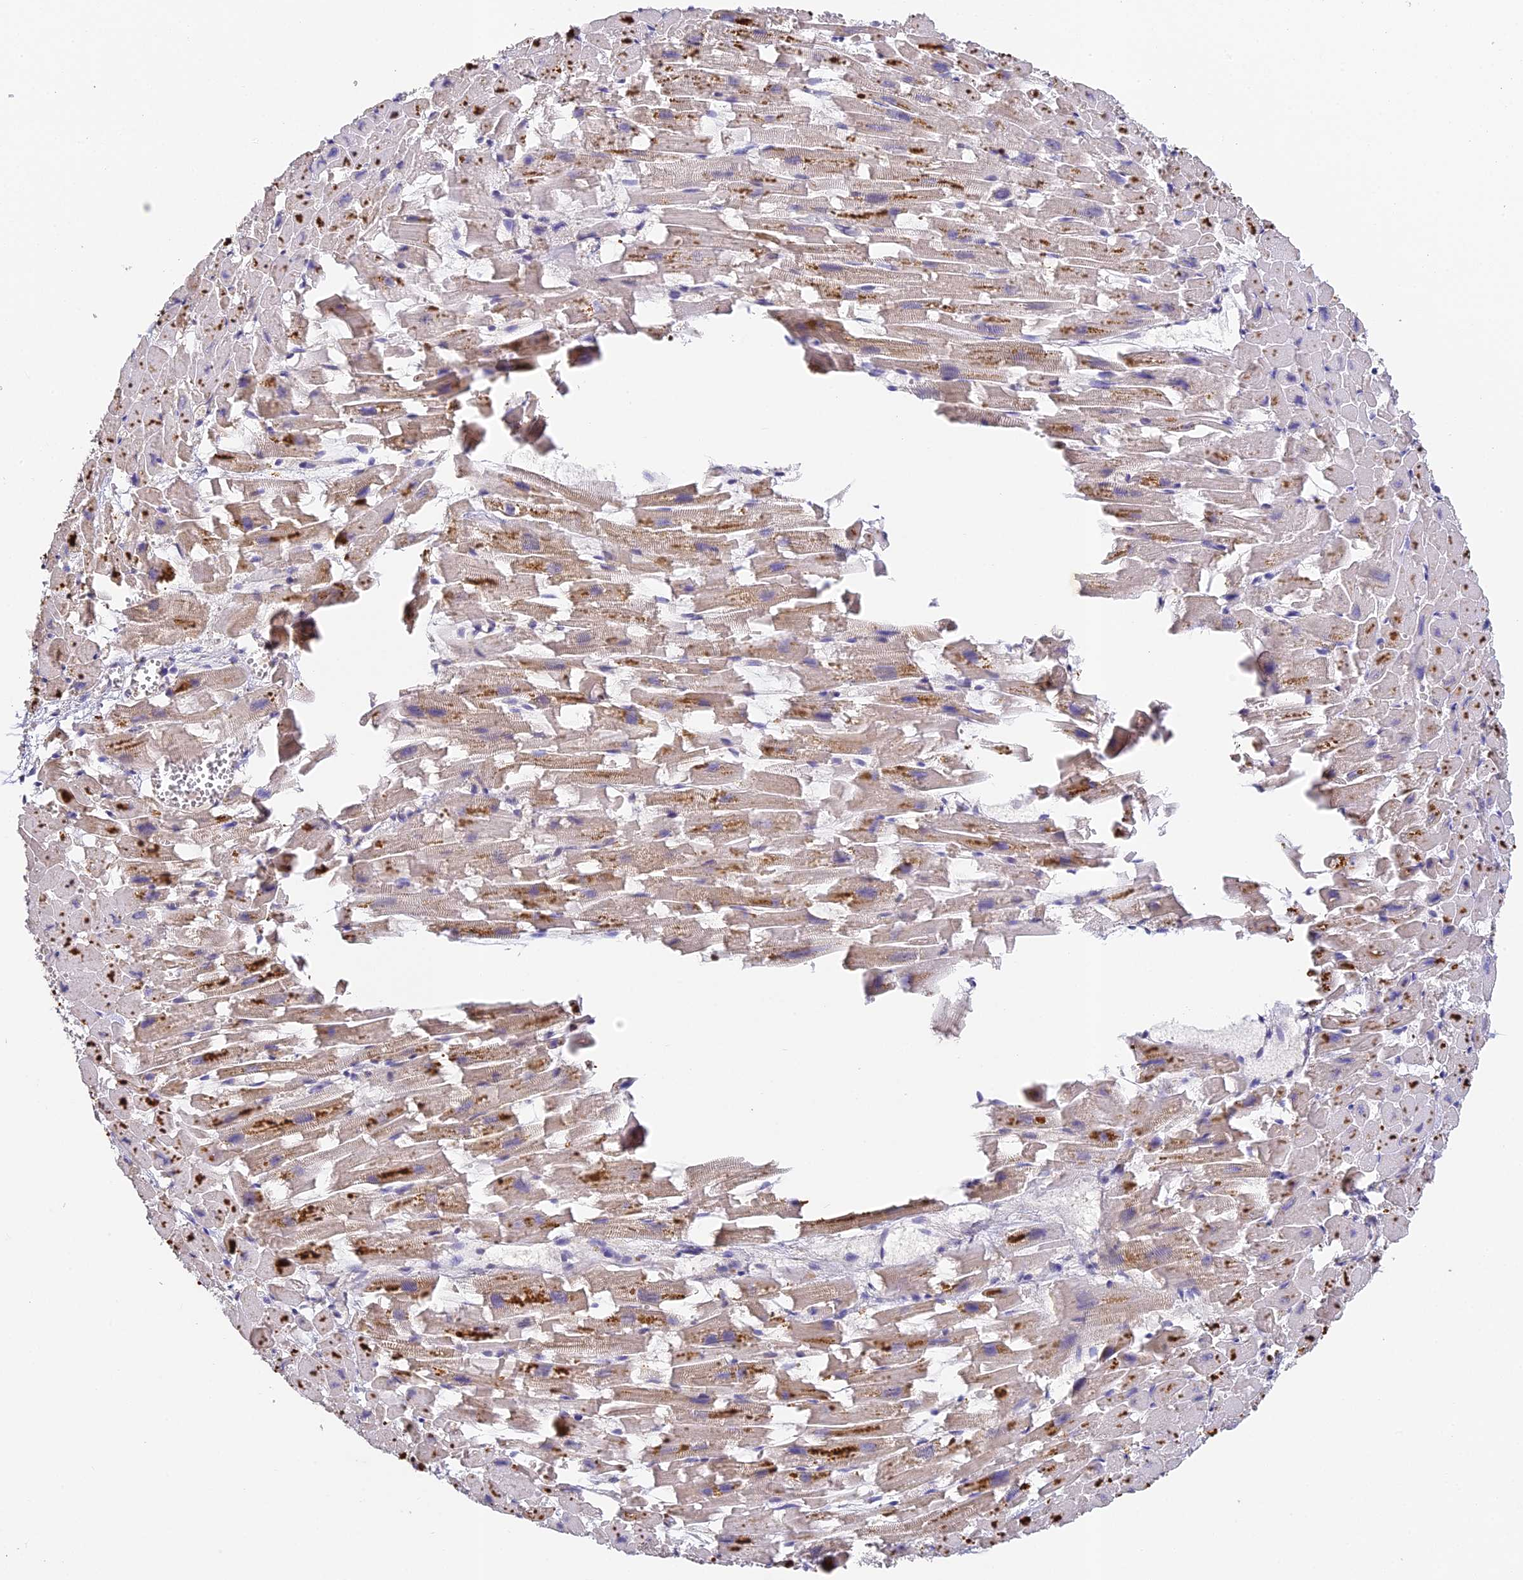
{"staining": {"intensity": "strong", "quantity": "25%-75%", "location": "cytoplasmic/membranous"}, "tissue": "heart muscle", "cell_type": "Cardiomyocytes", "image_type": "normal", "snomed": [{"axis": "morphology", "description": "Normal tissue, NOS"}, {"axis": "topography", "description": "Heart"}], "caption": "Human heart muscle stained with a brown dye demonstrates strong cytoplasmic/membranous positive positivity in about 25%-75% of cardiomyocytes.", "gene": "YAE1", "patient": {"sex": "female", "age": 64}}